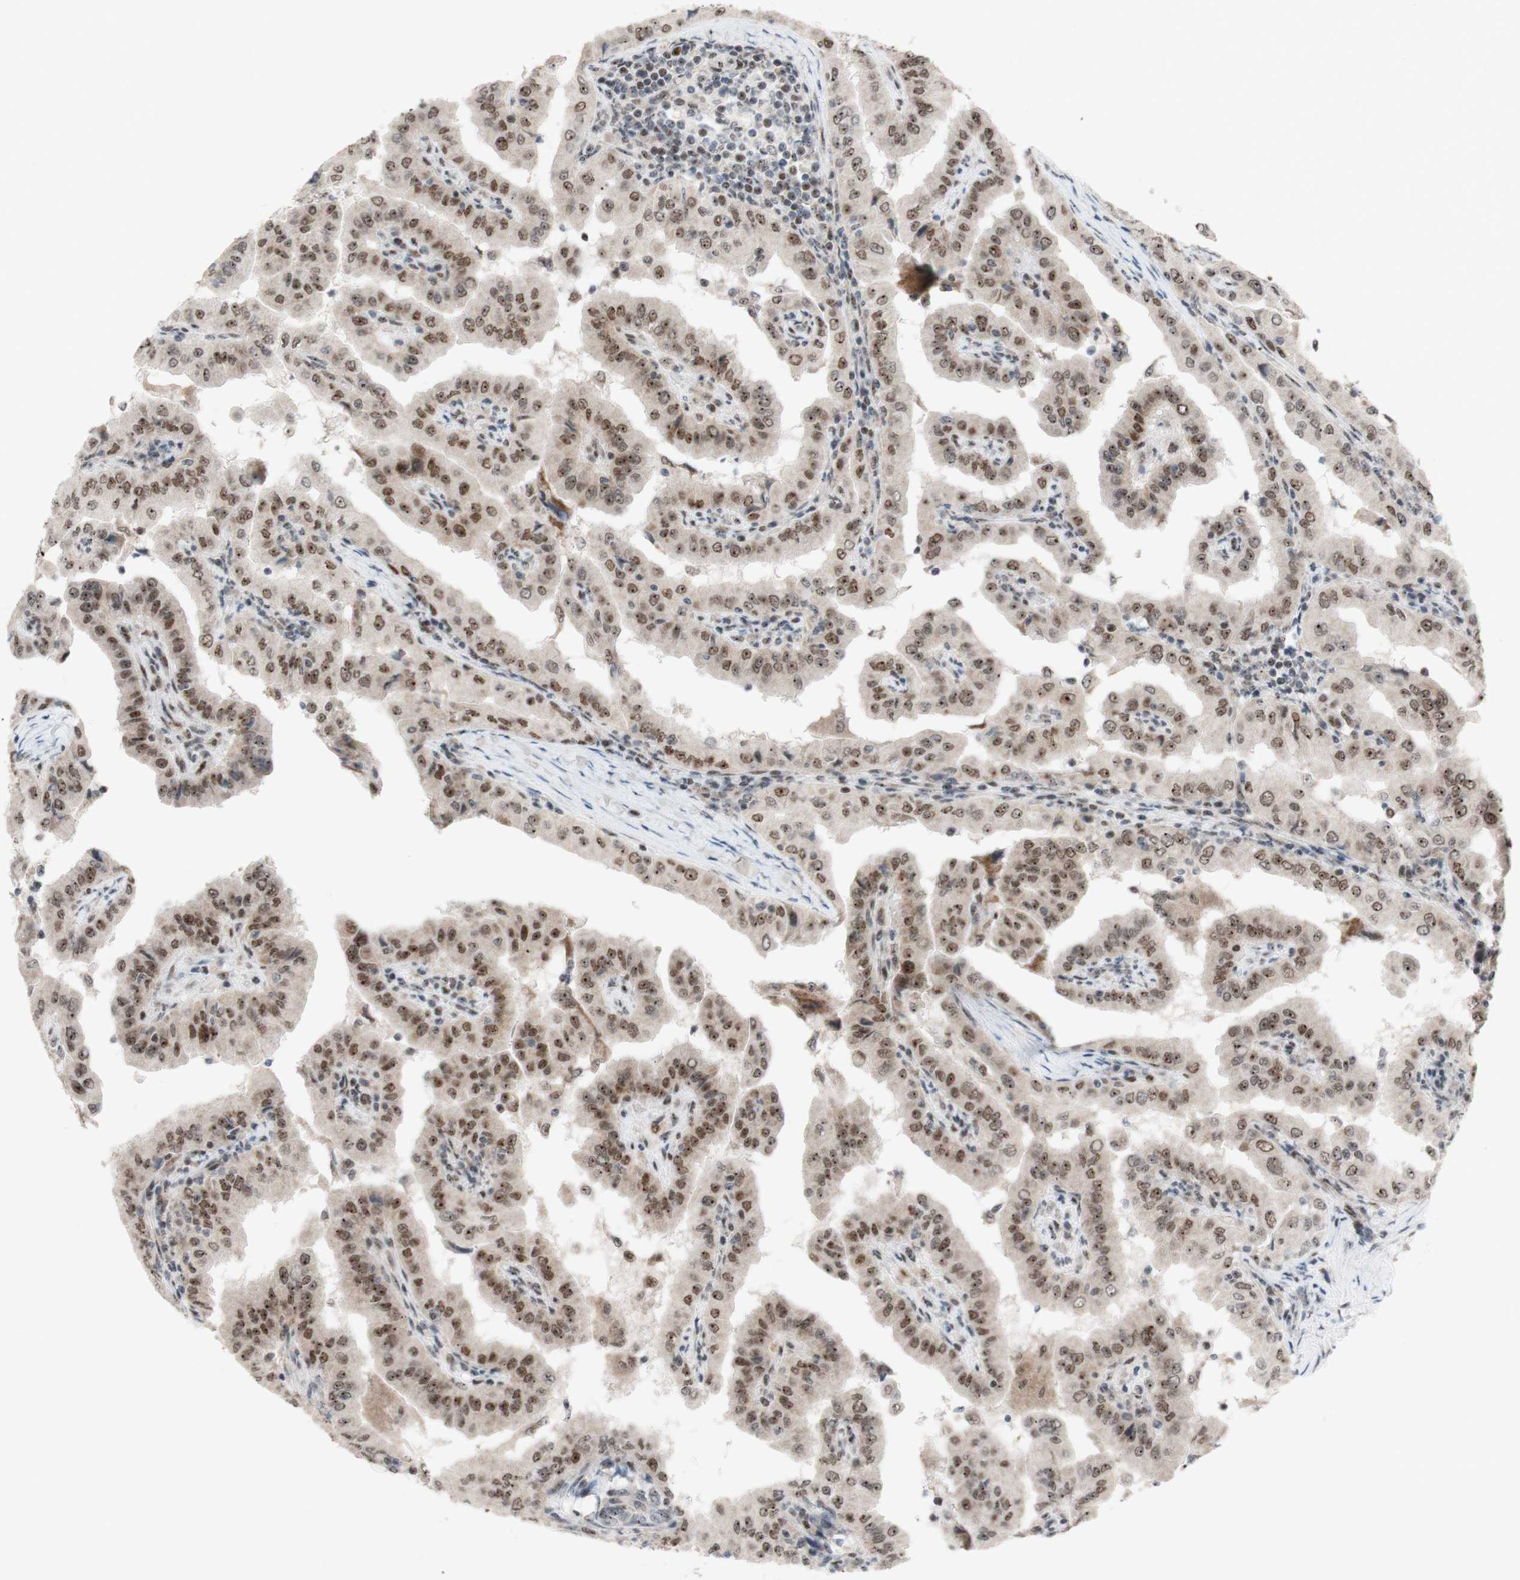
{"staining": {"intensity": "moderate", "quantity": ">75%", "location": "nuclear"}, "tissue": "thyroid cancer", "cell_type": "Tumor cells", "image_type": "cancer", "snomed": [{"axis": "morphology", "description": "Papillary adenocarcinoma, NOS"}, {"axis": "topography", "description": "Thyroid gland"}], "caption": "DAB immunohistochemical staining of human papillary adenocarcinoma (thyroid) displays moderate nuclear protein staining in approximately >75% of tumor cells.", "gene": "POLR1A", "patient": {"sex": "male", "age": 33}}